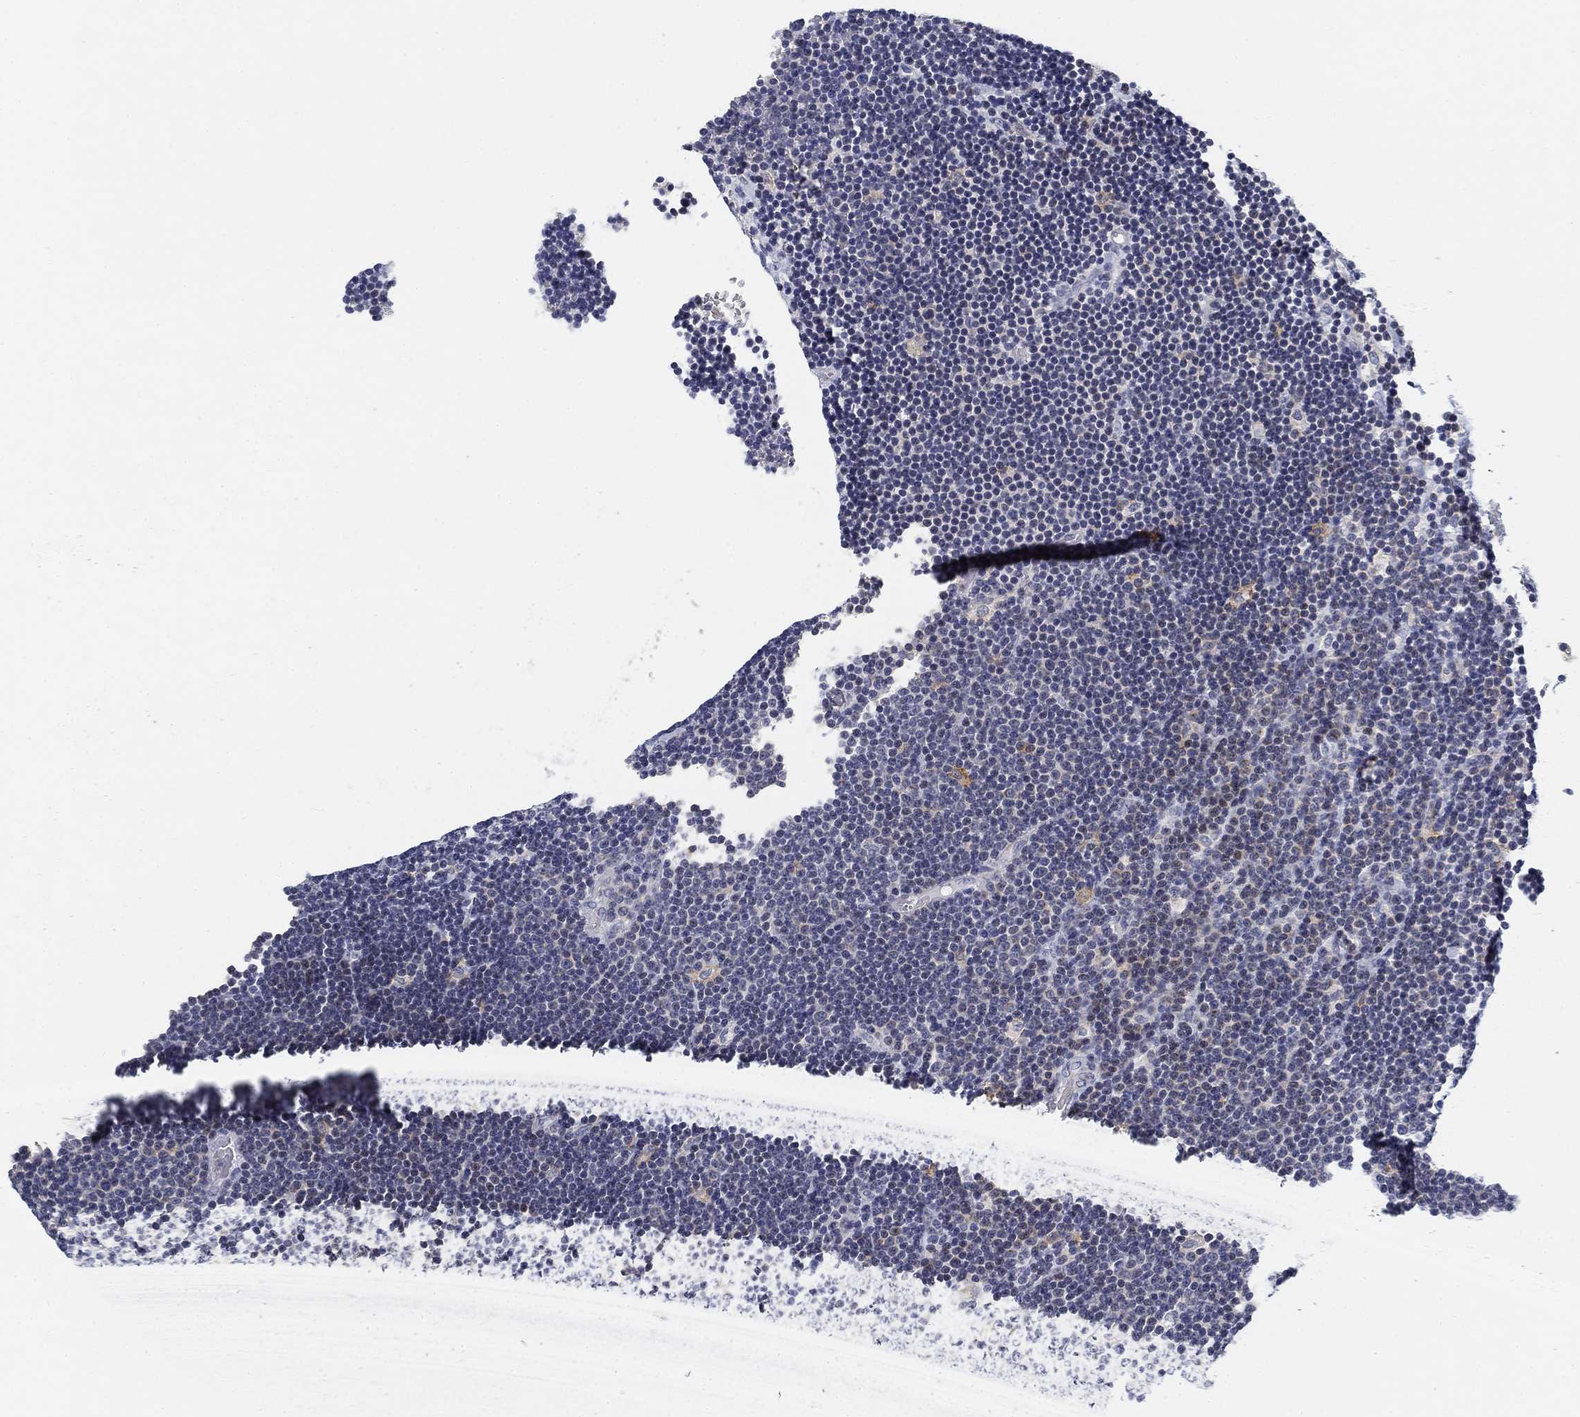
{"staining": {"intensity": "negative", "quantity": "none", "location": "none"}, "tissue": "lymphoma", "cell_type": "Tumor cells", "image_type": "cancer", "snomed": [{"axis": "morphology", "description": "Malignant lymphoma, non-Hodgkin's type, Low grade"}, {"axis": "topography", "description": "Brain"}], "caption": "High power microscopy histopathology image of an immunohistochemistry (IHC) micrograph of lymphoma, revealing no significant expression in tumor cells. The staining is performed using DAB brown chromogen with nuclei counter-stained in using hematoxylin.", "gene": "SLC2A5", "patient": {"sex": "female", "age": 66}}